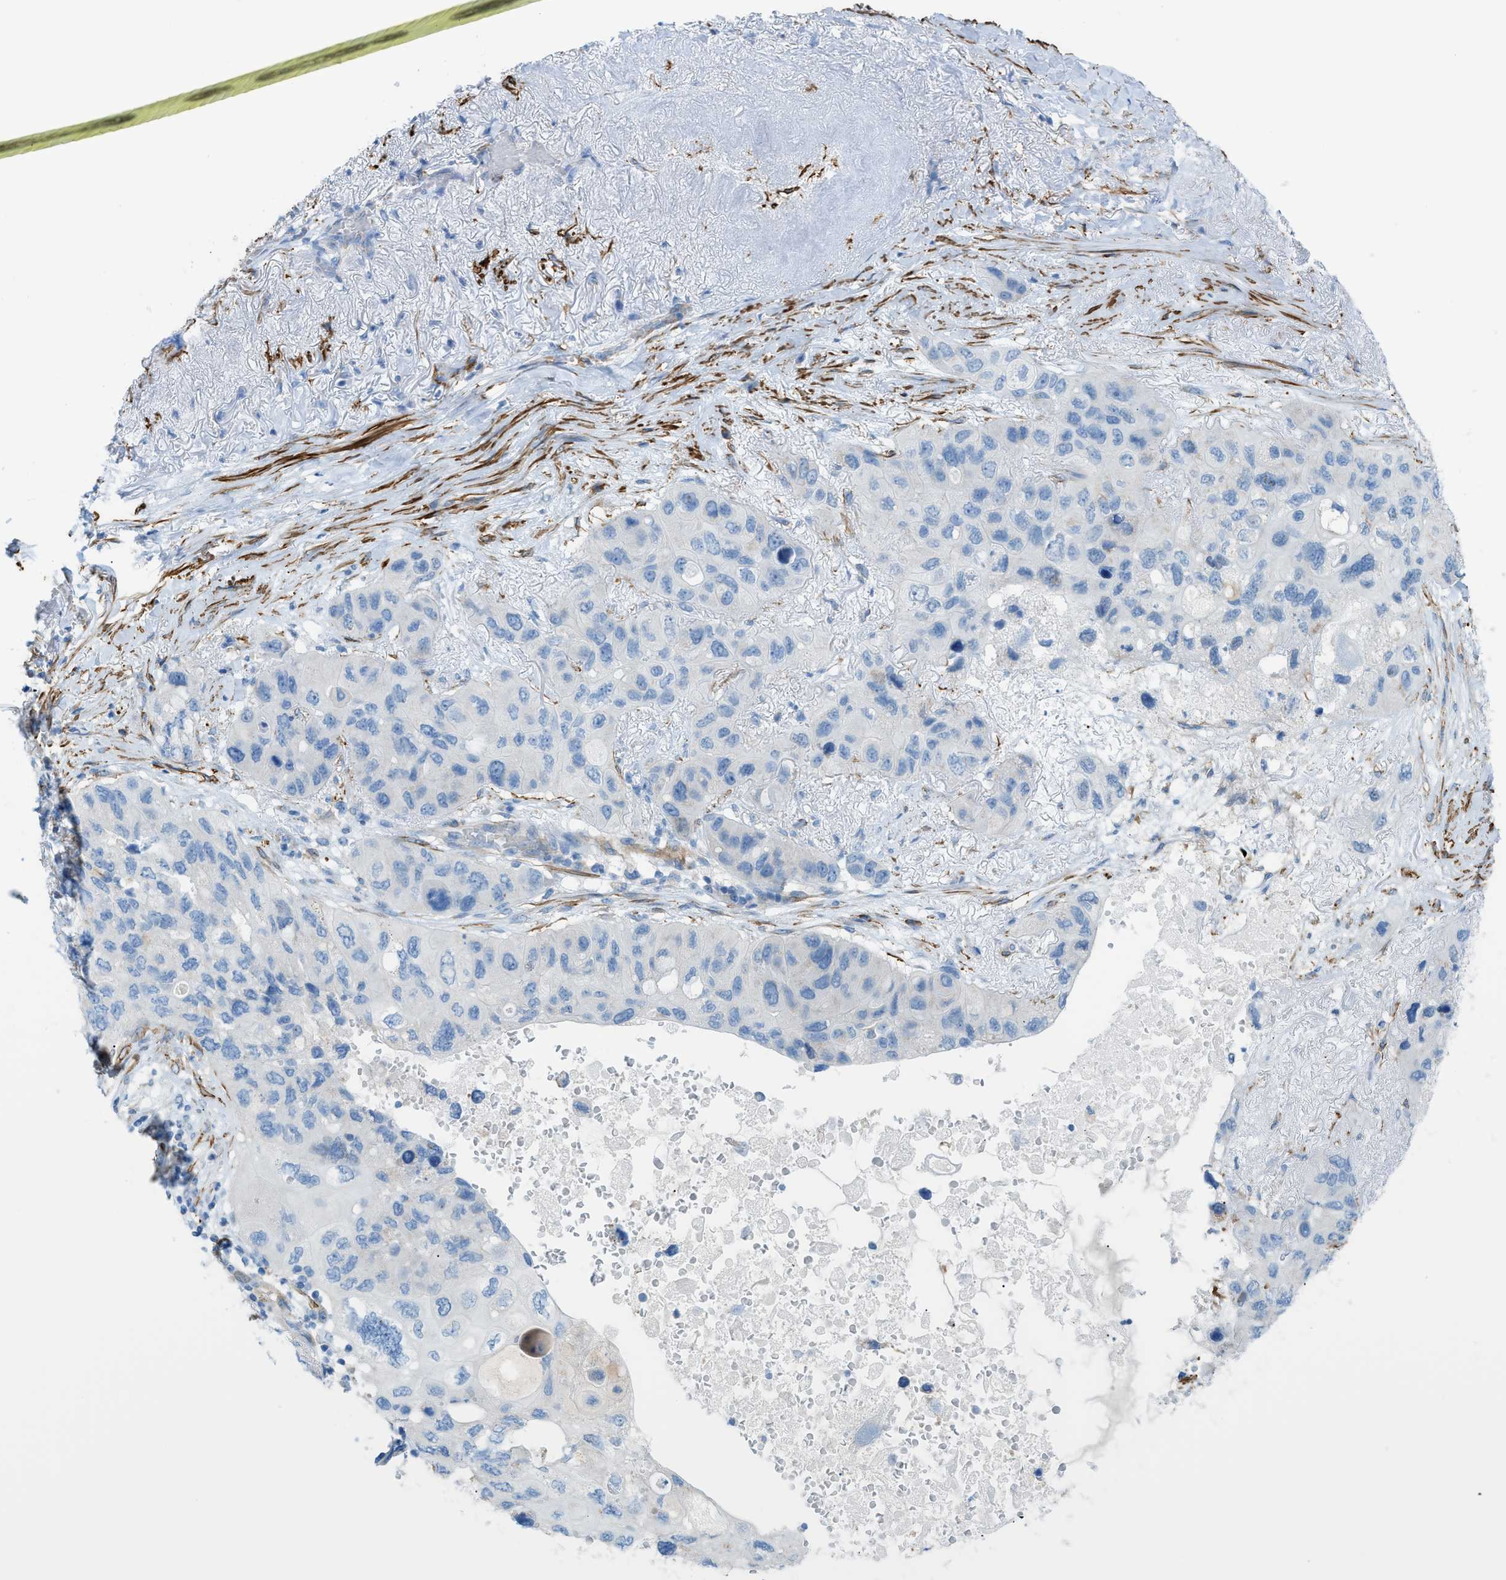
{"staining": {"intensity": "negative", "quantity": "none", "location": "none"}, "tissue": "lung cancer", "cell_type": "Tumor cells", "image_type": "cancer", "snomed": [{"axis": "morphology", "description": "Squamous cell carcinoma, NOS"}, {"axis": "topography", "description": "Lung"}], "caption": "DAB (3,3'-diaminobenzidine) immunohistochemical staining of lung cancer (squamous cell carcinoma) displays no significant staining in tumor cells.", "gene": "MYH11", "patient": {"sex": "female", "age": 73}}